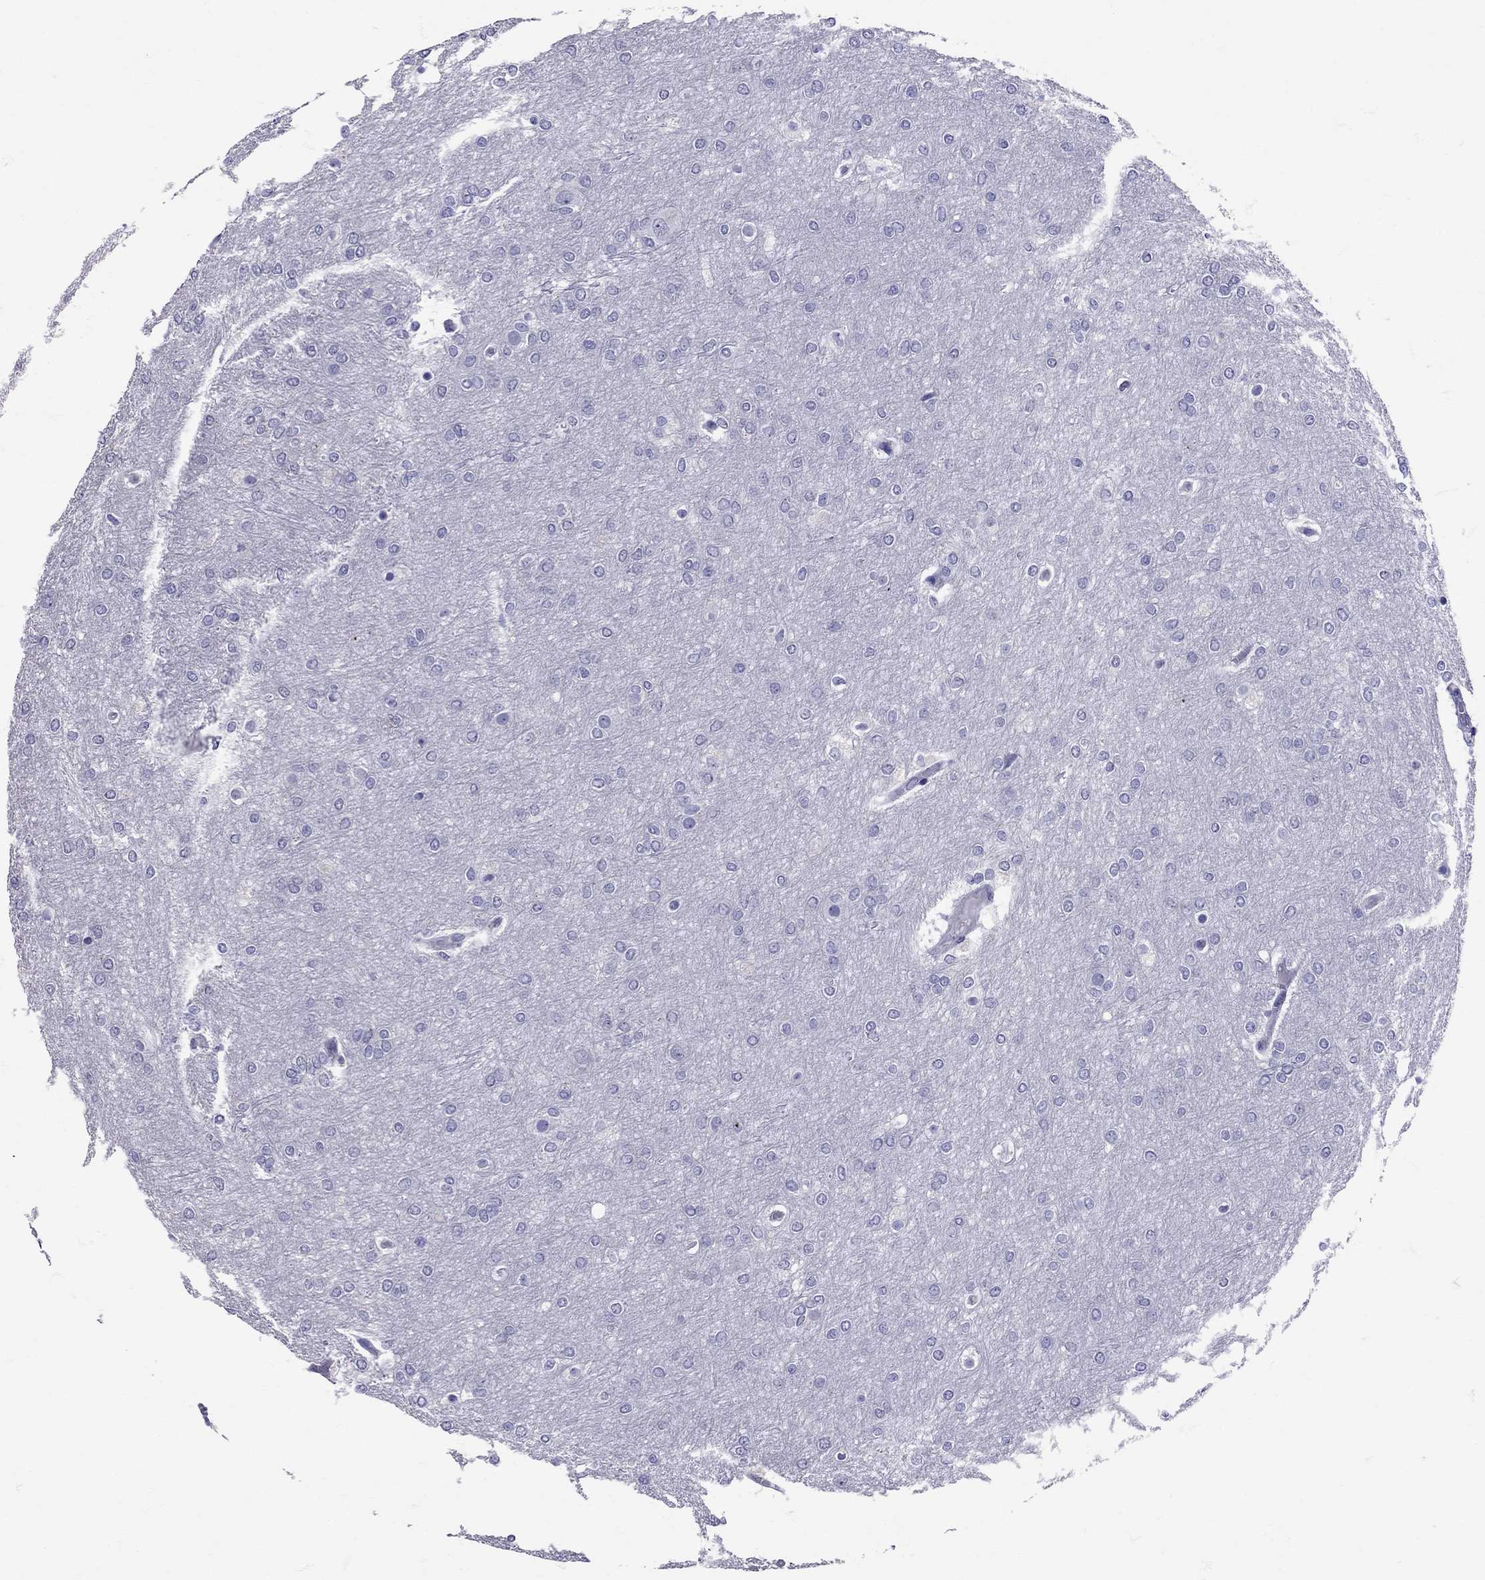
{"staining": {"intensity": "negative", "quantity": "none", "location": "none"}, "tissue": "glioma", "cell_type": "Tumor cells", "image_type": "cancer", "snomed": [{"axis": "morphology", "description": "Glioma, malignant, High grade"}, {"axis": "topography", "description": "Brain"}], "caption": "This is an IHC photomicrograph of human glioma. There is no expression in tumor cells.", "gene": "AVP", "patient": {"sex": "female", "age": 61}}